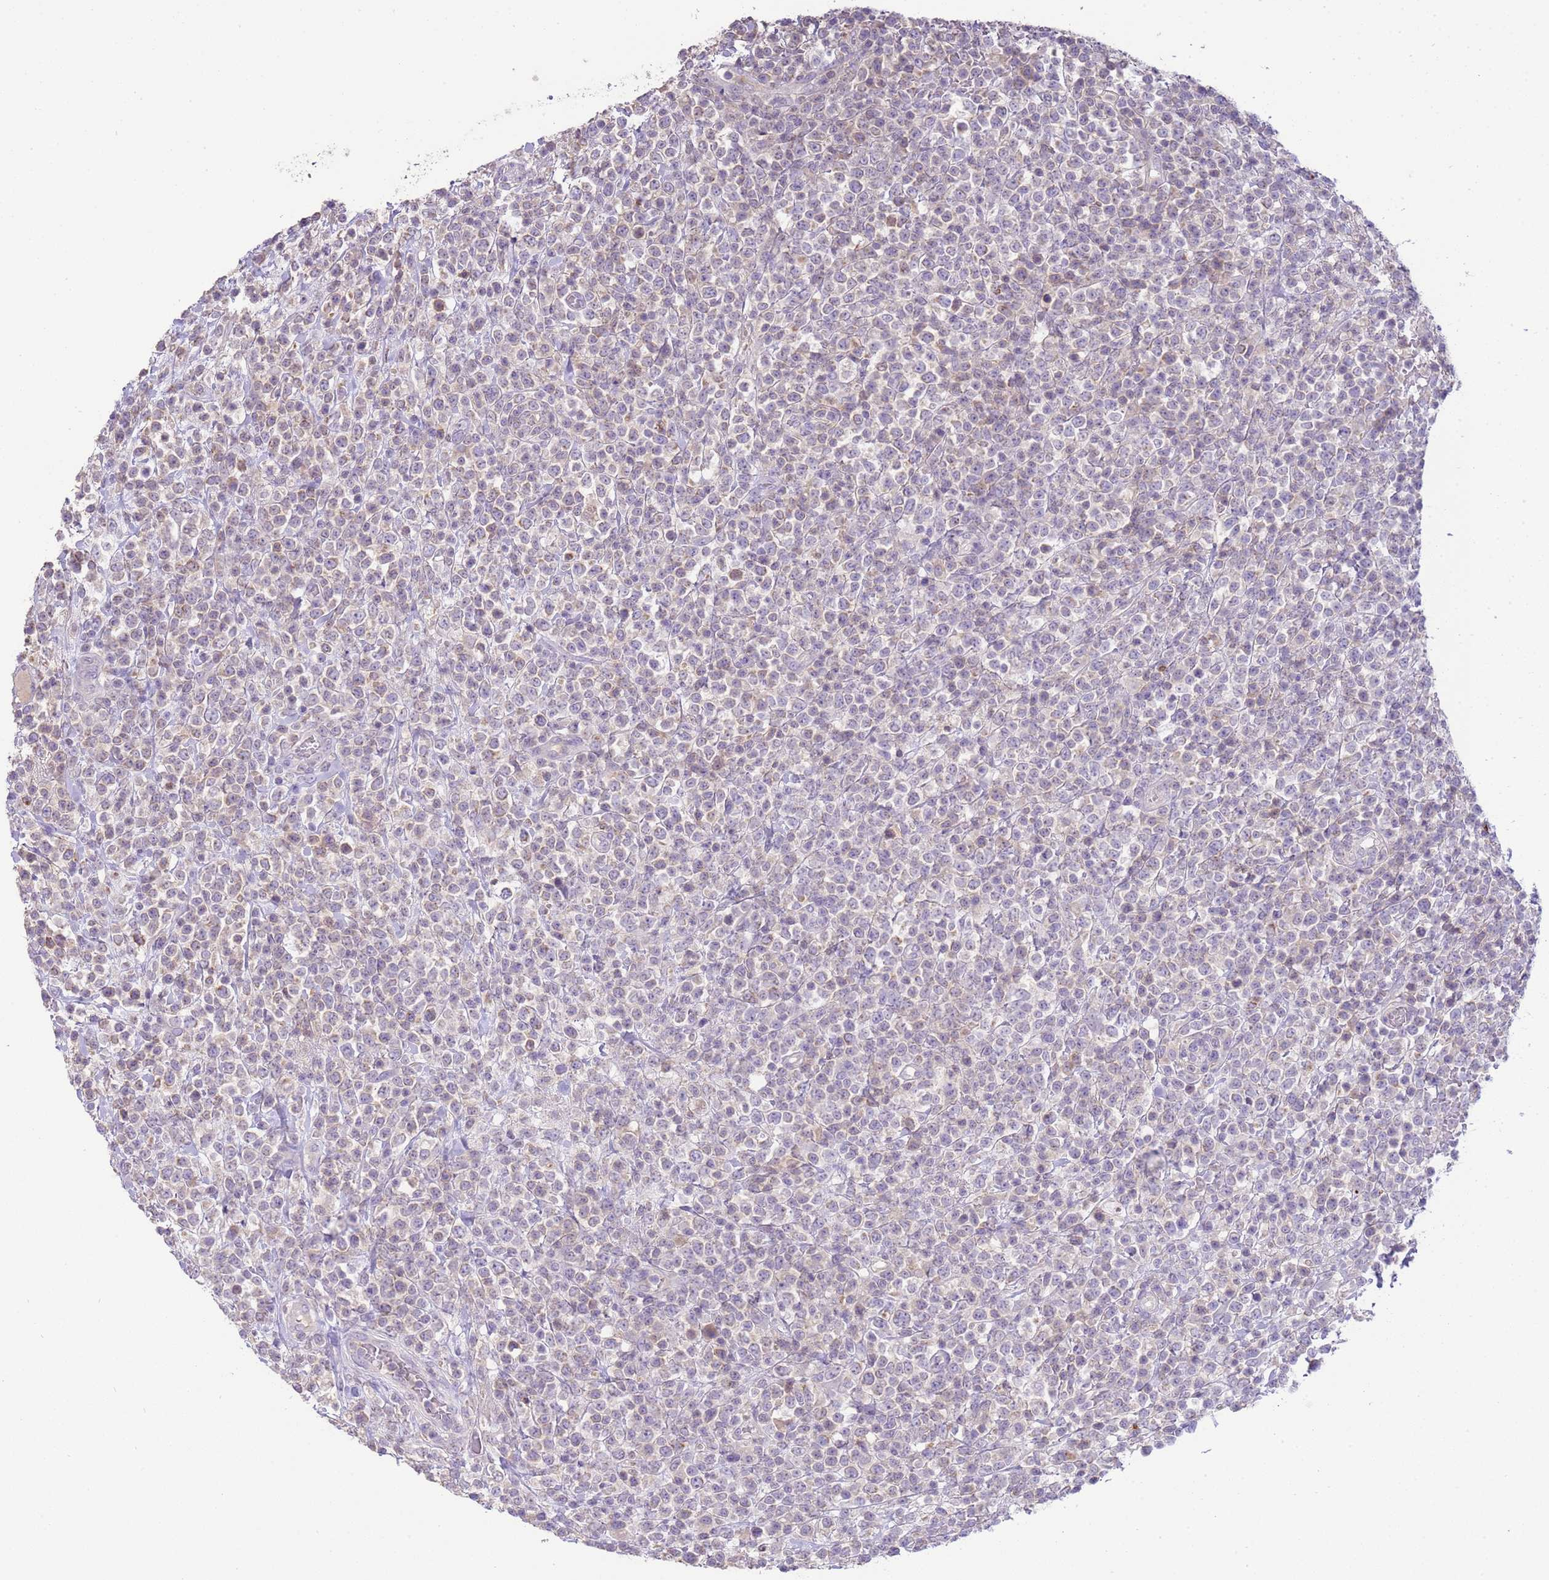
{"staining": {"intensity": "negative", "quantity": "none", "location": "none"}, "tissue": "lymphoma", "cell_type": "Tumor cells", "image_type": "cancer", "snomed": [{"axis": "morphology", "description": "Malignant lymphoma, non-Hodgkin's type, High grade"}, {"axis": "topography", "description": "Colon"}], "caption": "High power microscopy image of an IHC image of lymphoma, revealing no significant expression in tumor cells.", "gene": "IL2RG", "patient": {"sex": "female", "age": 53}}